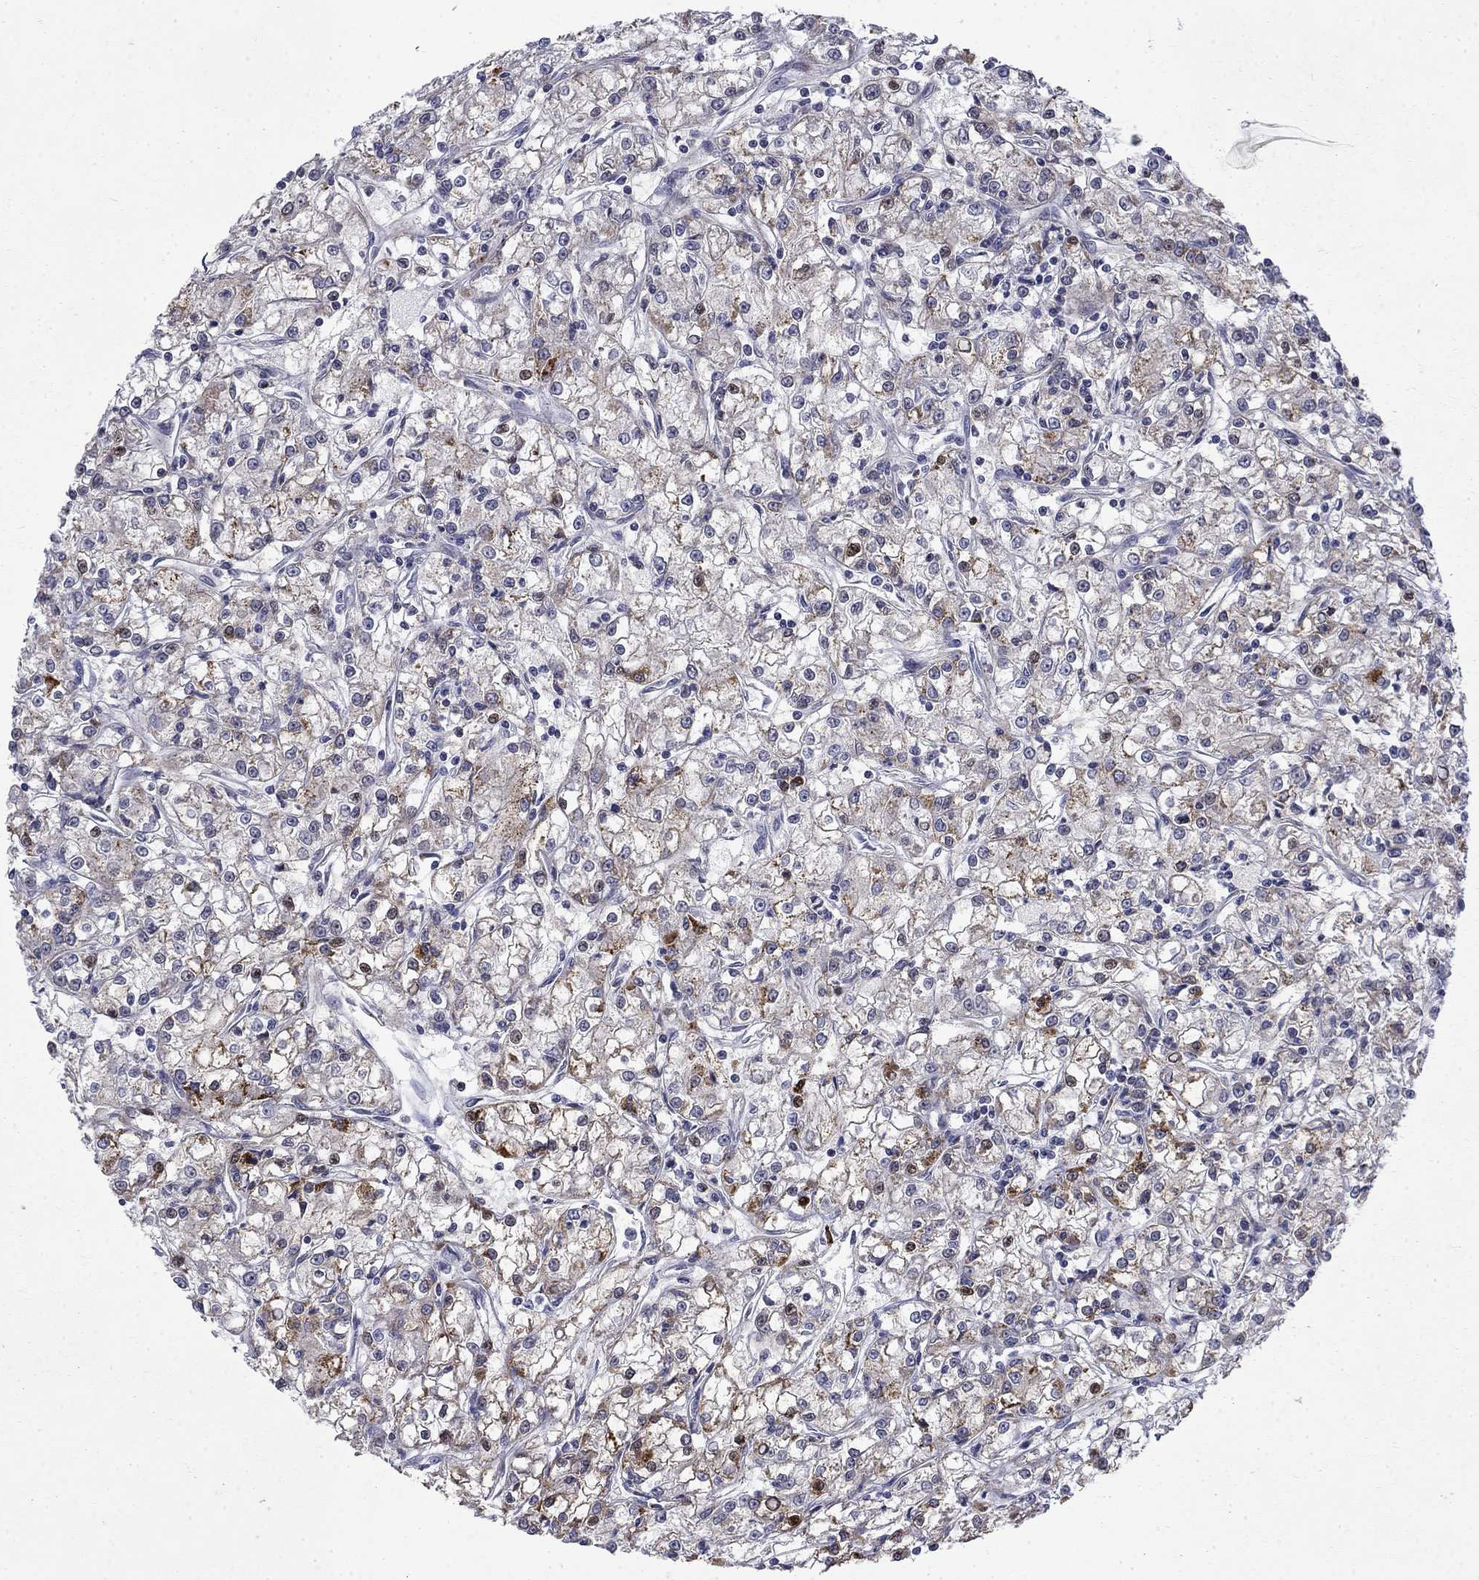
{"staining": {"intensity": "strong", "quantity": "<25%", "location": "cytoplasmic/membranous"}, "tissue": "renal cancer", "cell_type": "Tumor cells", "image_type": "cancer", "snomed": [{"axis": "morphology", "description": "Adenocarcinoma, NOS"}, {"axis": "topography", "description": "Kidney"}], "caption": "About <25% of tumor cells in human renal adenocarcinoma reveal strong cytoplasmic/membranous protein expression as visualized by brown immunohistochemical staining.", "gene": "PCBP3", "patient": {"sex": "female", "age": 59}}